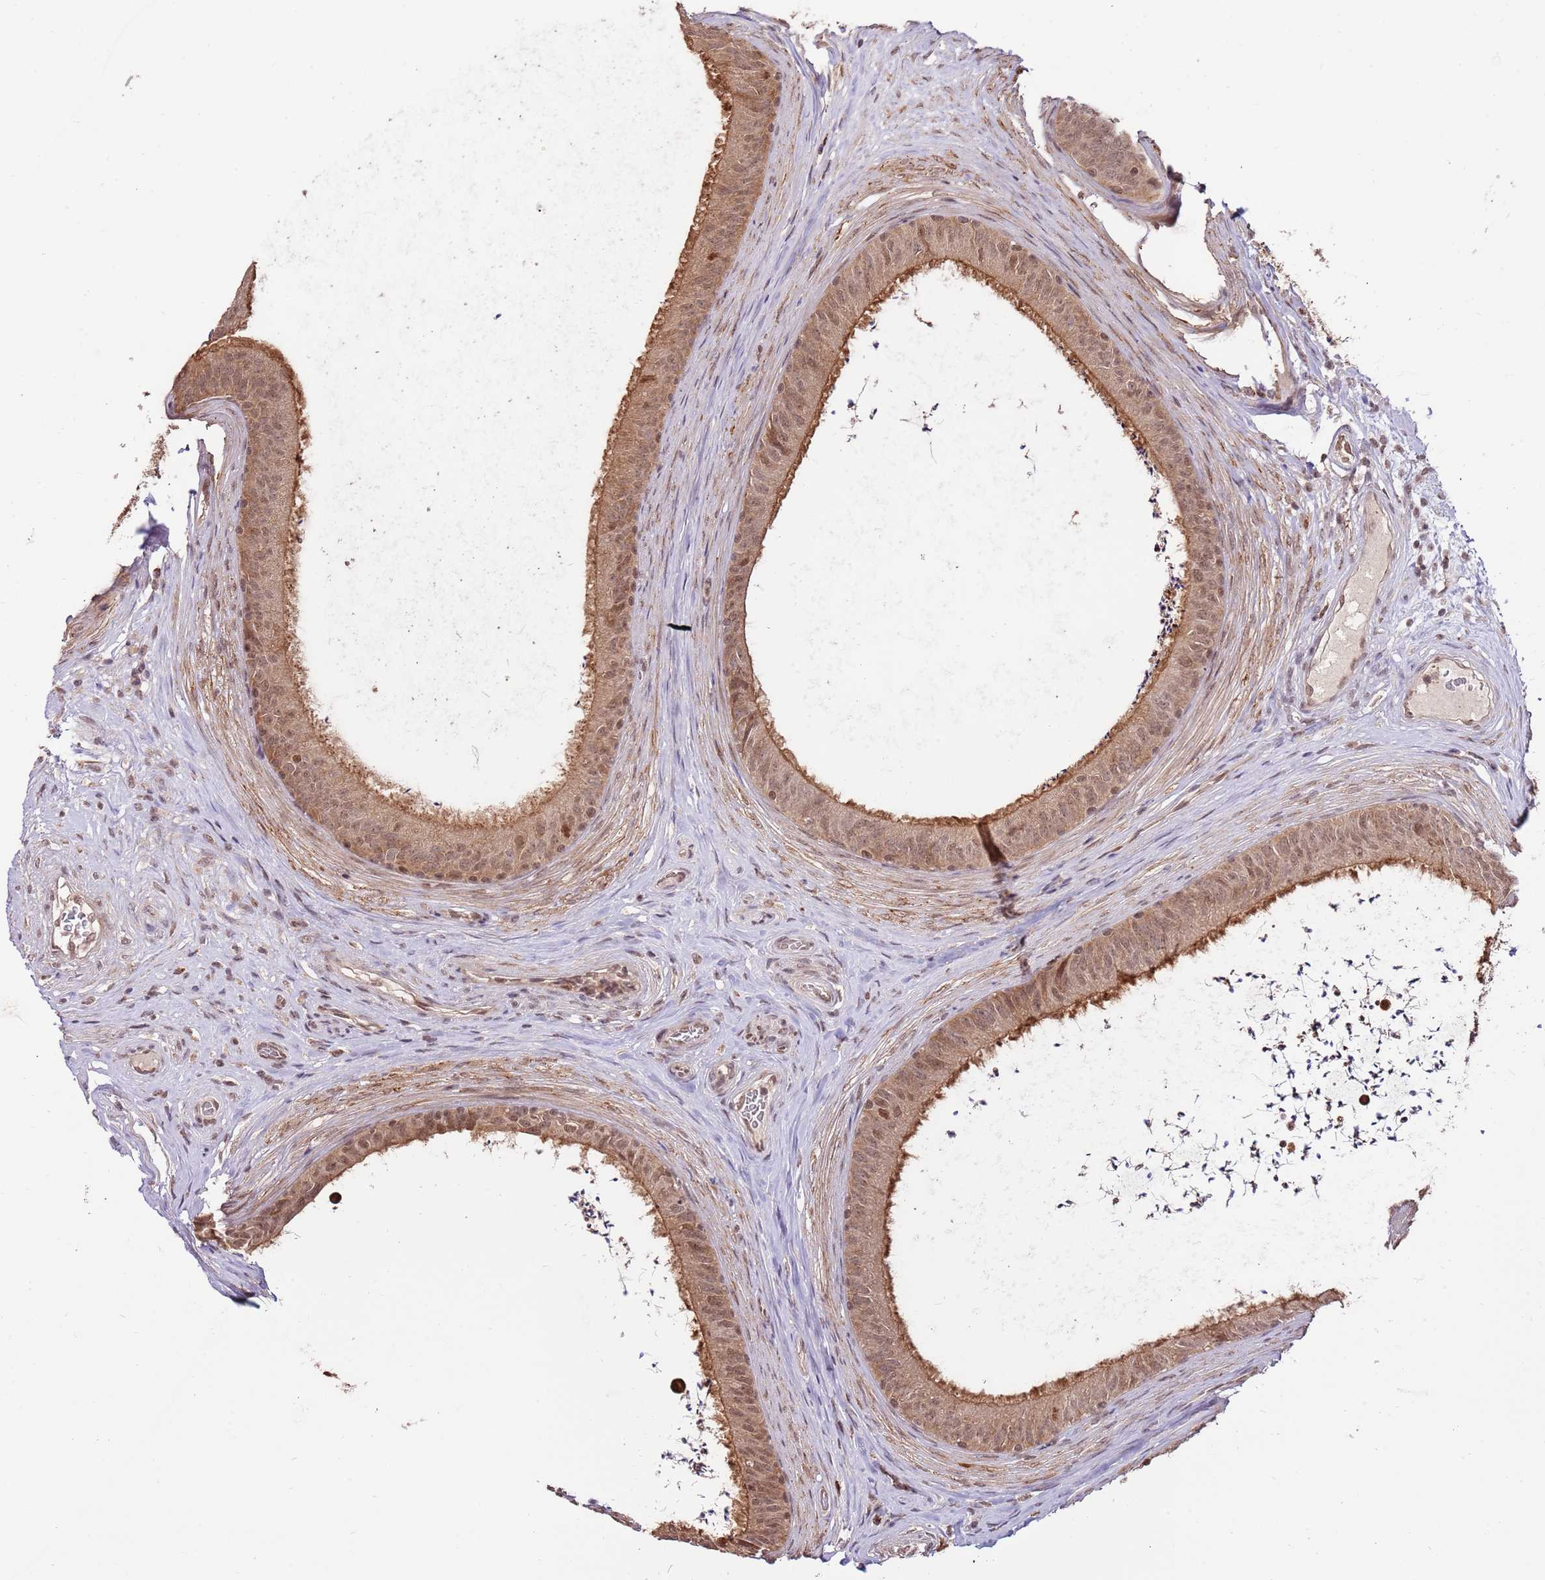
{"staining": {"intensity": "moderate", "quantity": ">75%", "location": "cytoplasmic/membranous,nuclear"}, "tissue": "epididymis", "cell_type": "Glandular cells", "image_type": "normal", "snomed": [{"axis": "morphology", "description": "Normal tissue, NOS"}, {"axis": "topography", "description": "Testis"}, {"axis": "topography", "description": "Epididymis"}], "caption": "Epididymis stained with DAB immunohistochemistry reveals medium levels of moderate cytoplasmic/membranous,nuclear positivity in approximately >75% of glandular cells. The staining was performed using DAB to visualize the protein expression in brown, while the nuclei were stained in blue with hematoxylin (Magnification: 20x).", "gene": "RIF1", "patient": {"sex": "male", "age": 41}}